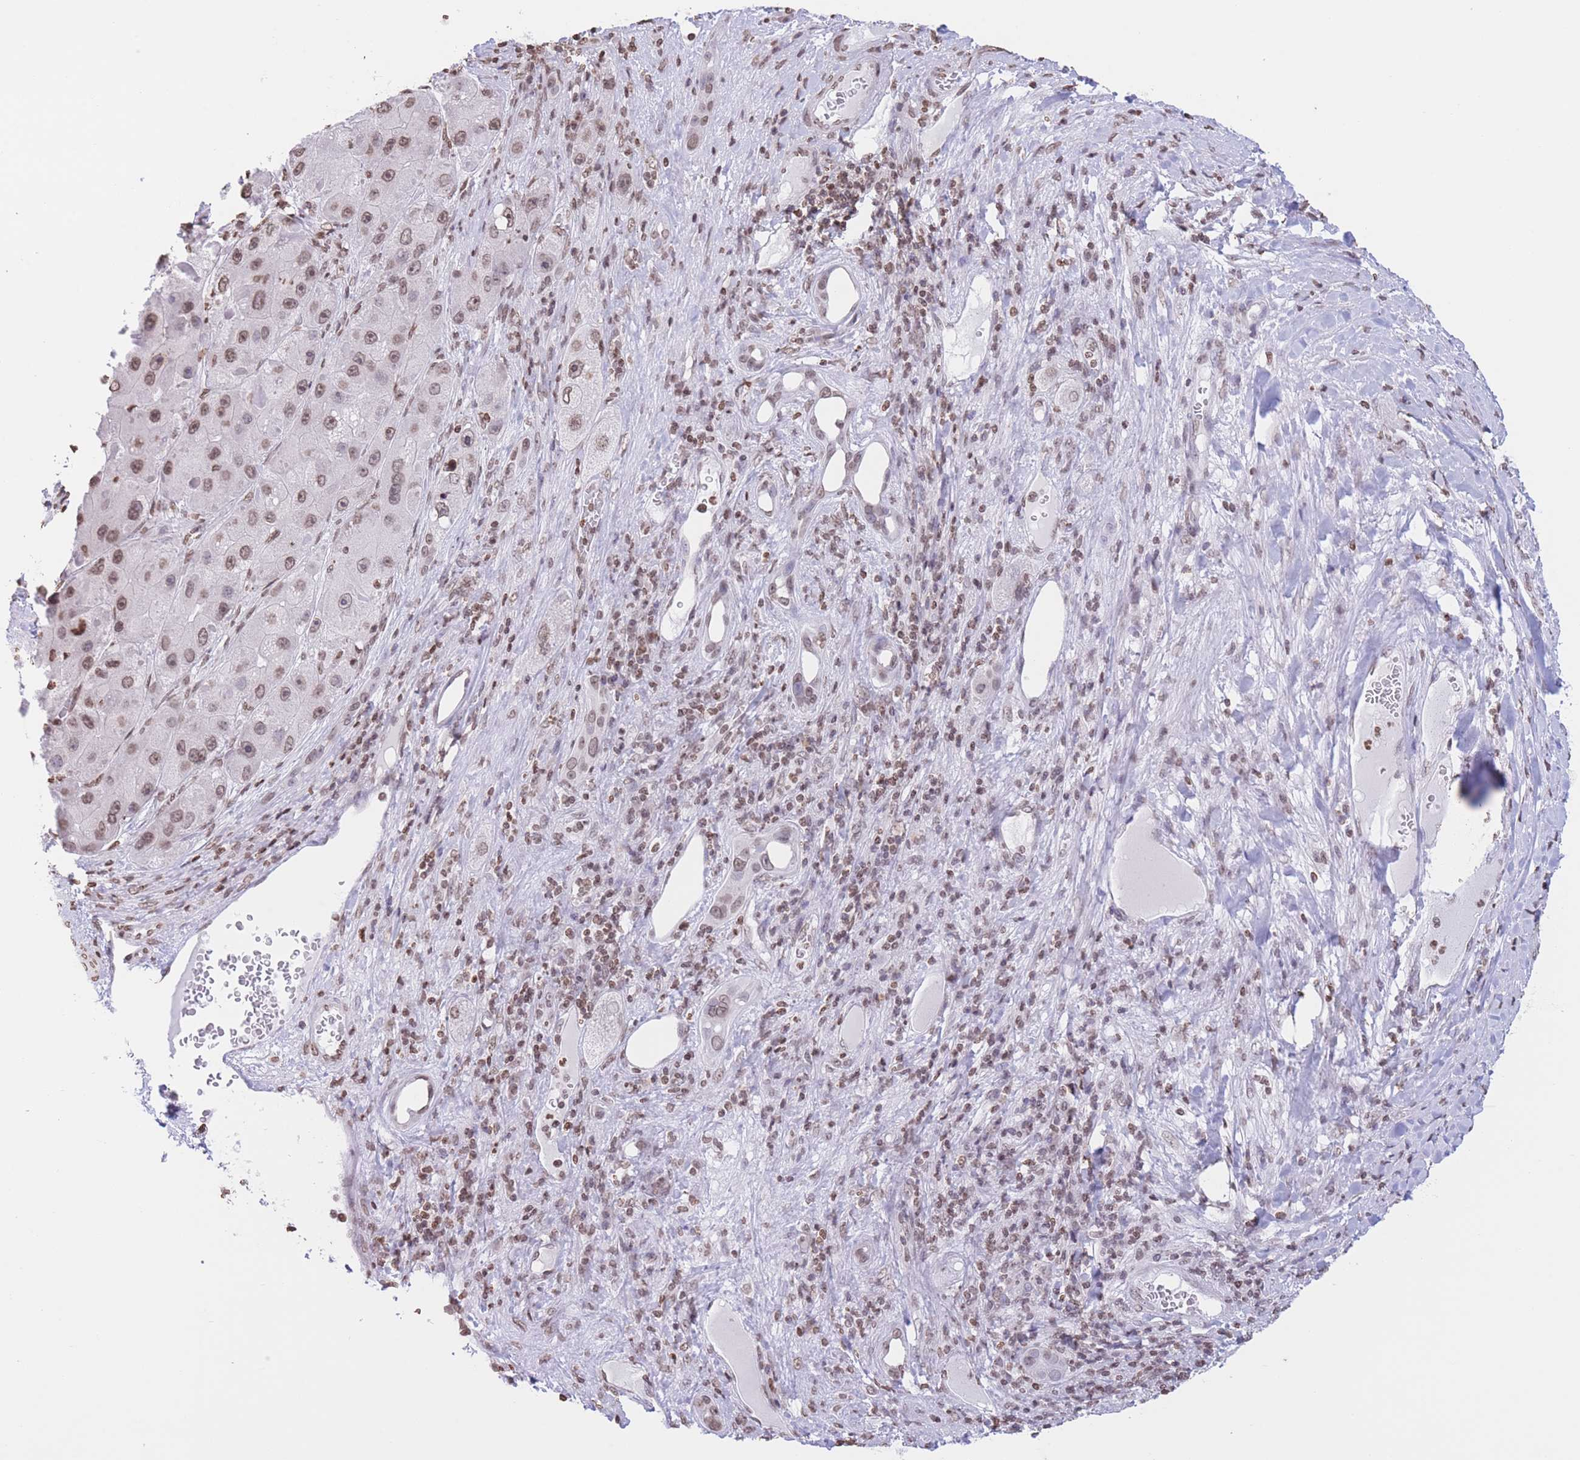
{"staining": {"intensity": "moderate", "quantity": ">75%", "location": "nuclear"}, "tissue": "liver cancer", "cell_type": "Tumor cells", "image_type": "cancer", "snomed": [{"axis": "morphology", "description": "Carcinoma, Hepatocellular, NOS"}, {"axis": "topography", "description": "Liver"}], "caption": "Hepatocellular carcinoma (liver) stained with DAB (3,3'-diaminobenzidine) immunohistochemistry (IHC) exhibits medium levels of moderate nuclear positivity in approximately >75% of tumor cells.", "gene": "H2BC11", "patient": {"sex": "female", "age": 73}}